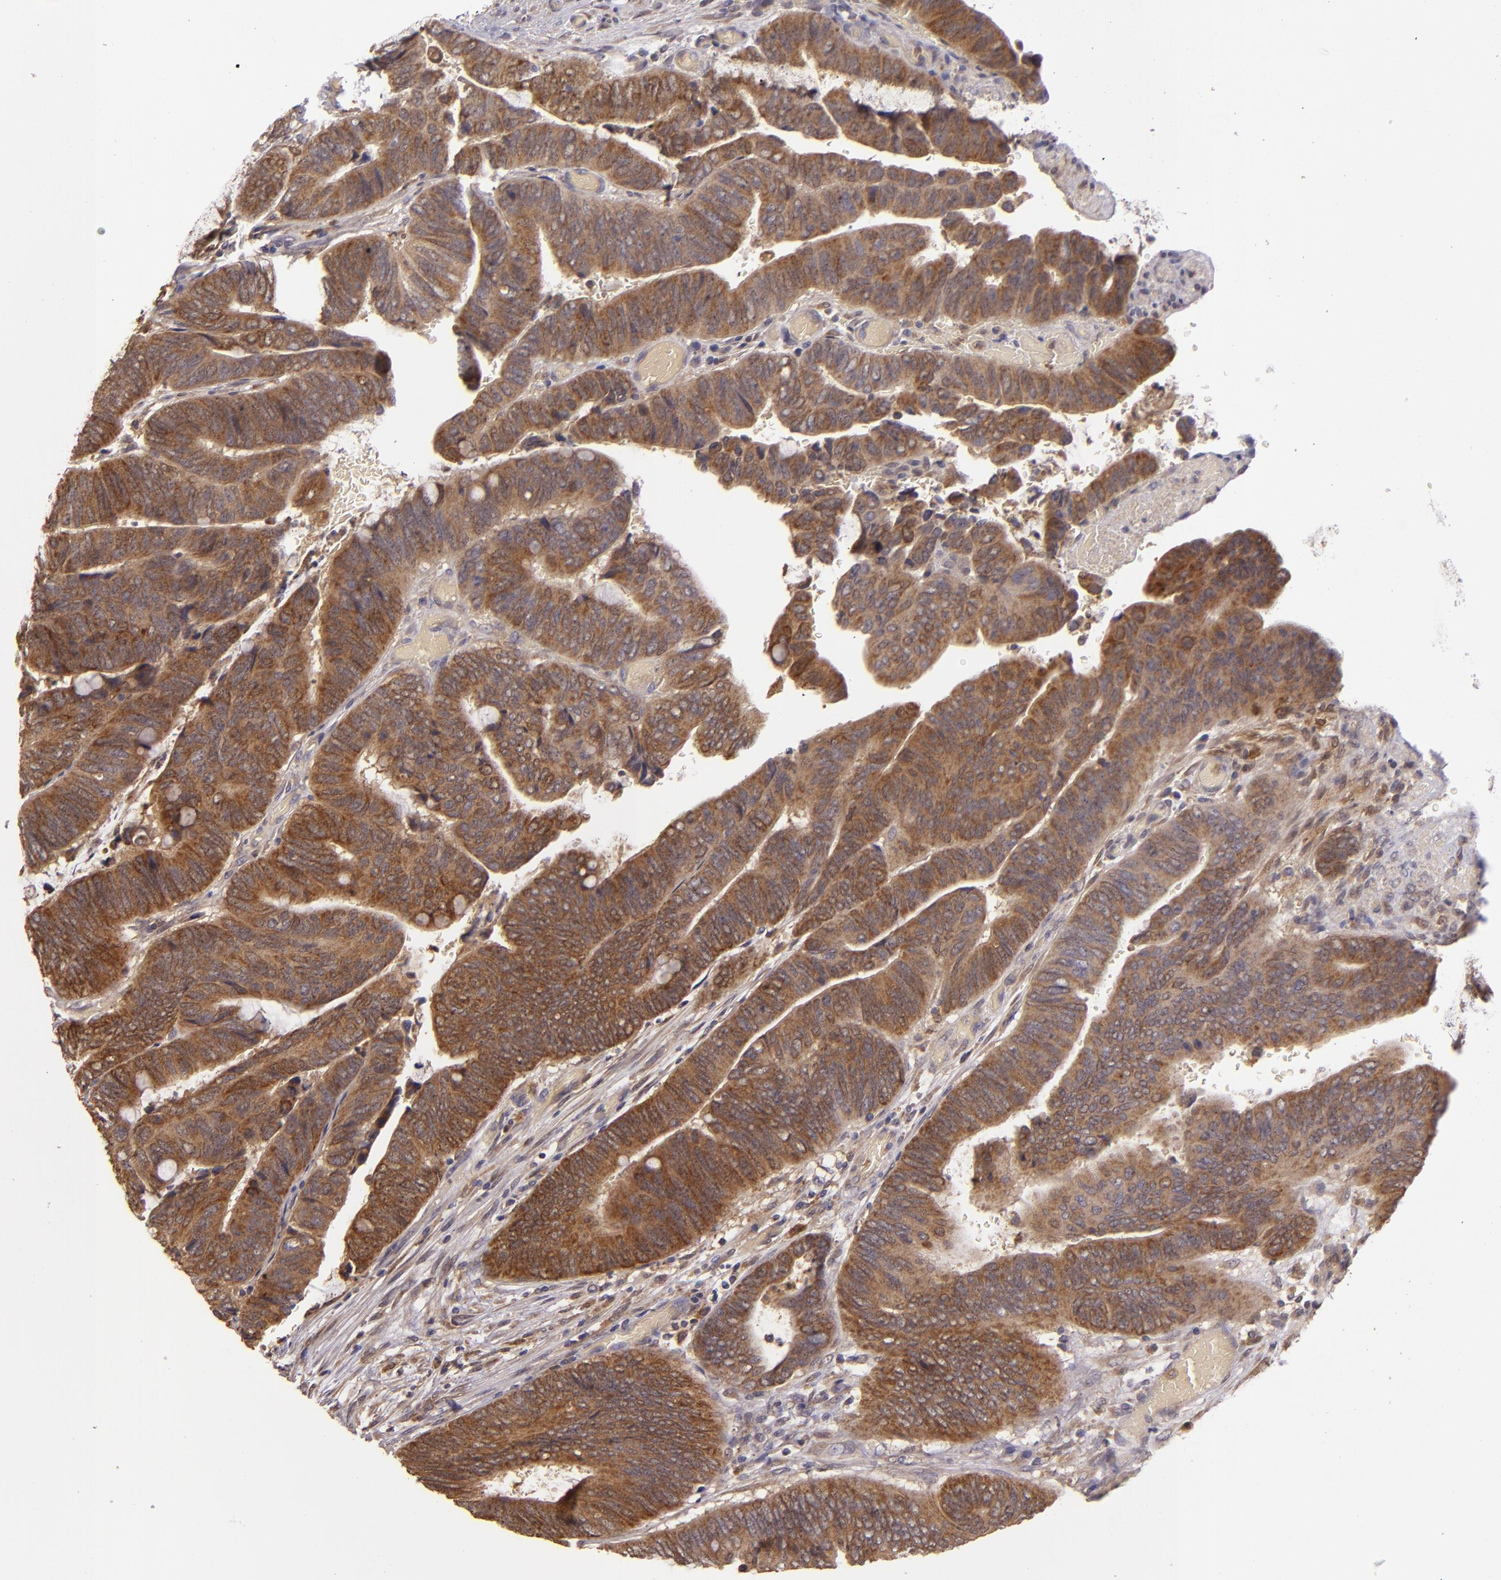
{"staining": {"intensity": "moderate", "quantity": ">75%", "location": "cytoplasmic/membranous"}, "tissue": "colorectal cancer", "cell_type": "Tumor cells", "image_type": "cancer", "snomed": [{"axis": "morphology", "description": "Normal tissue, NOS"}, {"axis": "morphology", "description": "Adenocarcinoma, NOS"}, {"axis": "topography", "description": "Rectum"}], "caption": "DAB (3,3'-diaminobenzidine) immunohistochemical staining of human adenocarcinoma (colorectal) demonstrates moderate cytoplasmic/membranous protein positivity in approximately >75% of tumor cells.", "gene": "FHIT", "patient": {"sex": "male", "age": 92}}